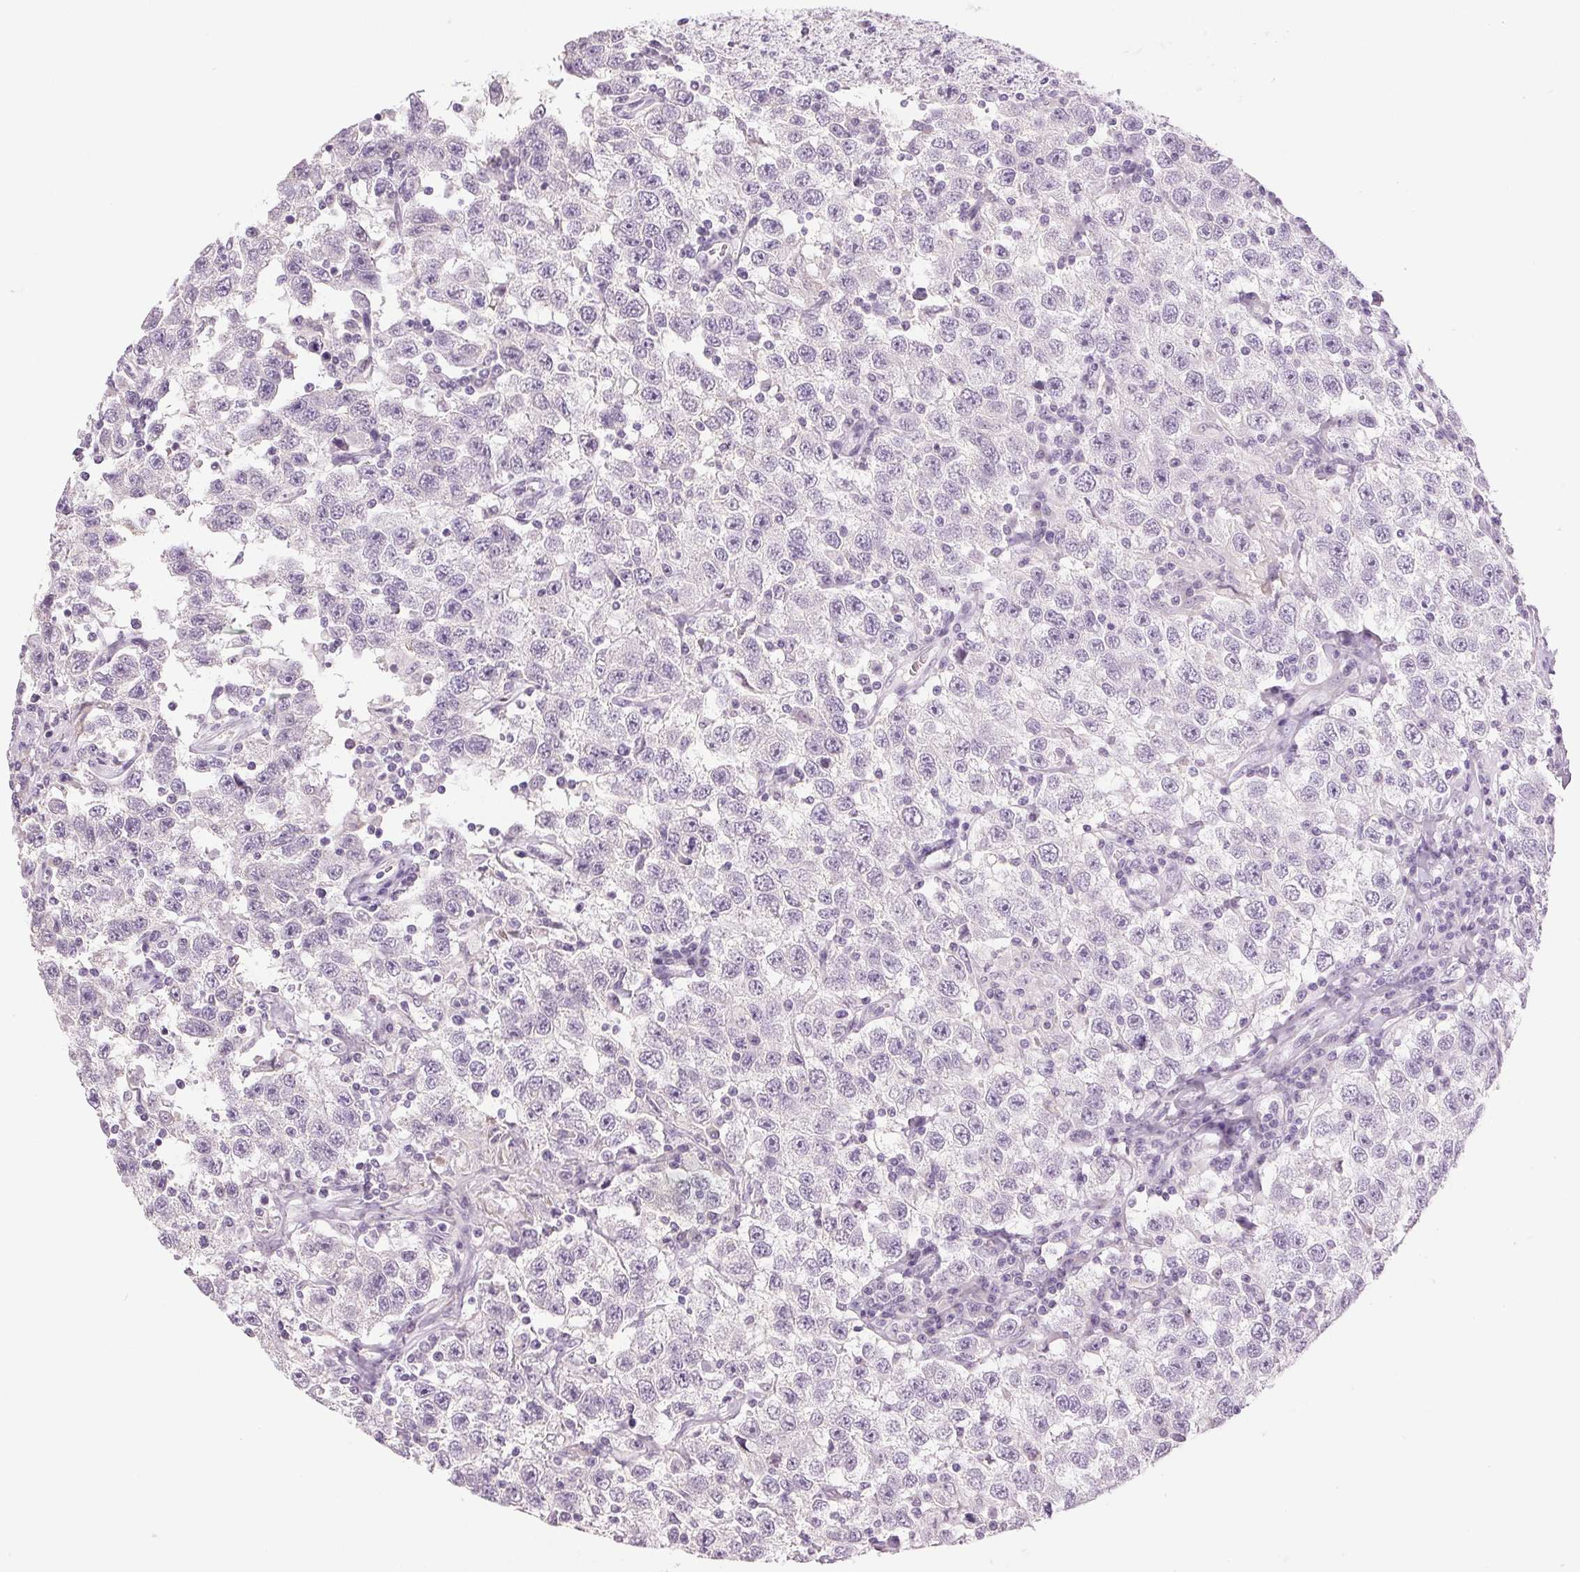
{"staining": {"intensity": "negative", "quantity": "none", "location": "none"}, "tissue": "testis cancer", "cell_type": "Tumor cells", "image_type": "cancer", "snomed": [{"axis": "morphology", "description": "Seminoma, NOS"}, {"axis": "topography", "description": "Testis"}], "caption": "Immunohistochemistry of human testis cancer demonstrates no expression in tumor cells.", "gene": "DNAJC6", "patient": {"sex": "male", "age": 41}}